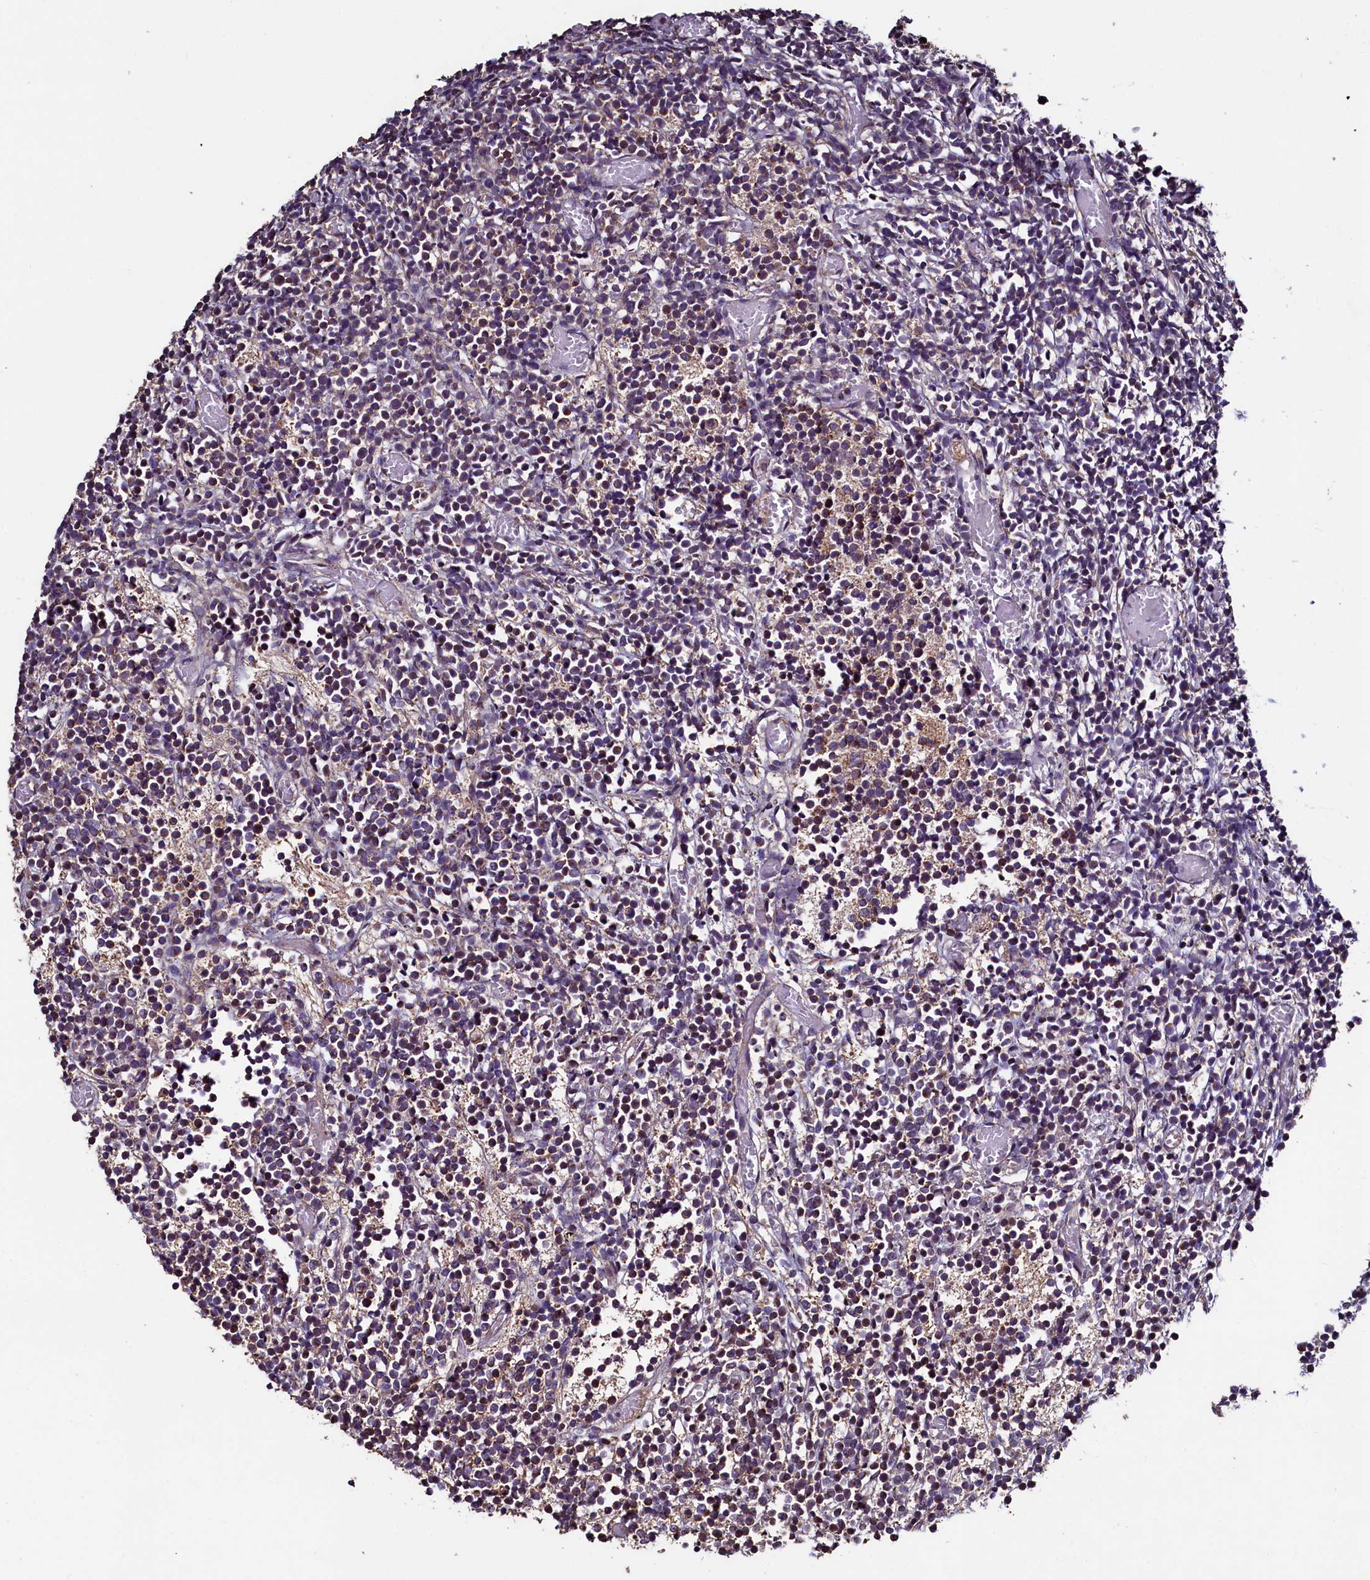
{"staining": {"intensity": "weak", "quantity": "<25%", "location": "cytoplasmic/membranous"}, "tissue": "glioma", "cell_type": "Tumor cells", "image_type": "cancer", "snomed": [{"axis": "morphology", "description": "Glioma, malignant, Low grade"}, {"axis": "topography", "description": "Brain"}], "caption": "A high-resolution histopathology image shows IHC staining of malignant low-grade glioma, which shows no significant staining in tumor cells.", "gene": "RBFA", "patient": {"sex": "female", "age": 1}}